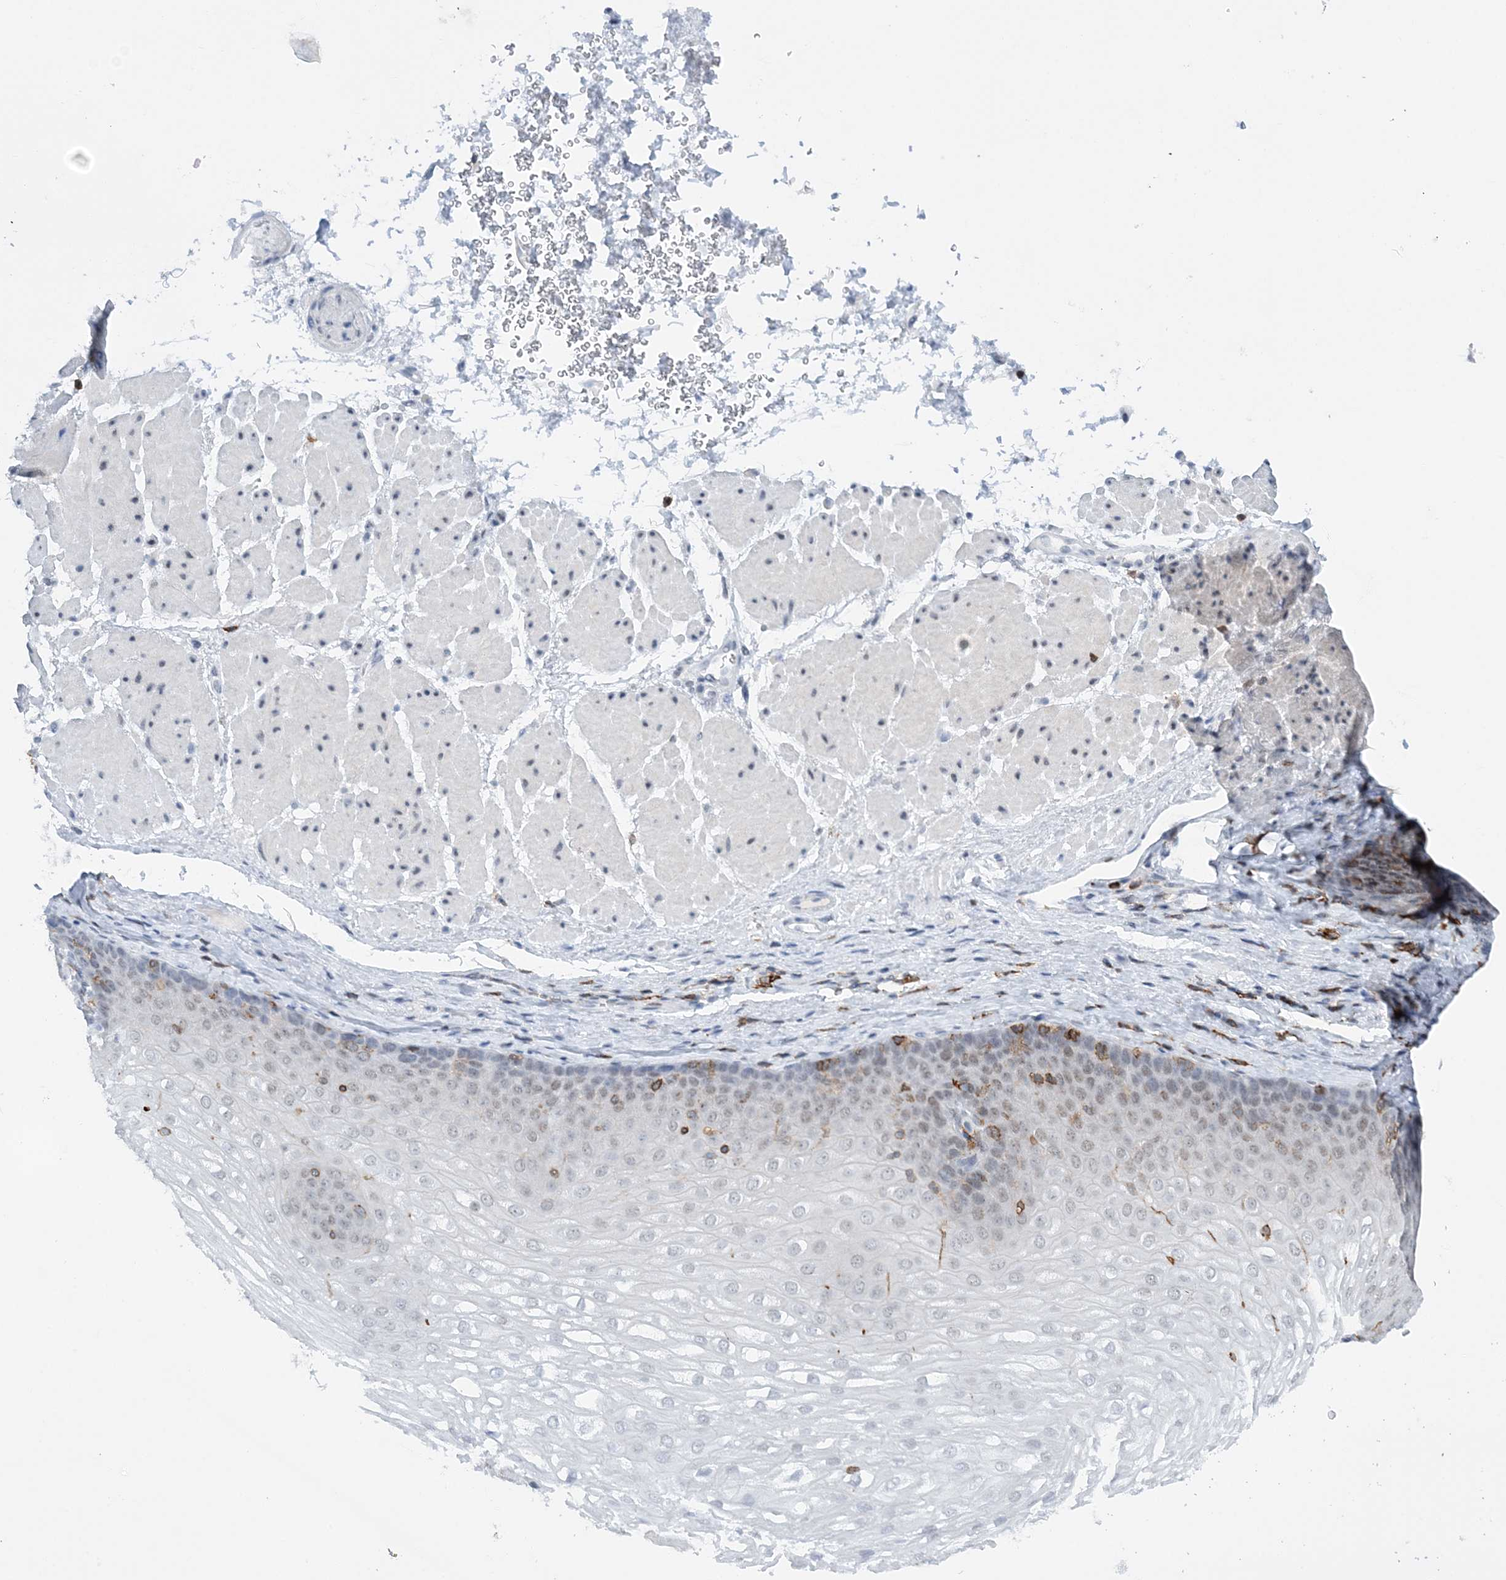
{"staining": {"intensity": "weak", "quantity": "<25%", "location": "nuclear"}, "tissue": "esophagus", "cell_type": "Squamous epithelial cells", "image_type": "normal", "snomed": [{"axis": "morphology", "description": "Normal tissue, NOS"}, {"axis": "topography", "description": "Esophagus"}], "caption": "Immunohistochemical staining of benign human esophagus shows no significant positivity in squamous epithelial cells.", "gene": "PRMT9", "patient": {"sex": "female", "age": 66}}